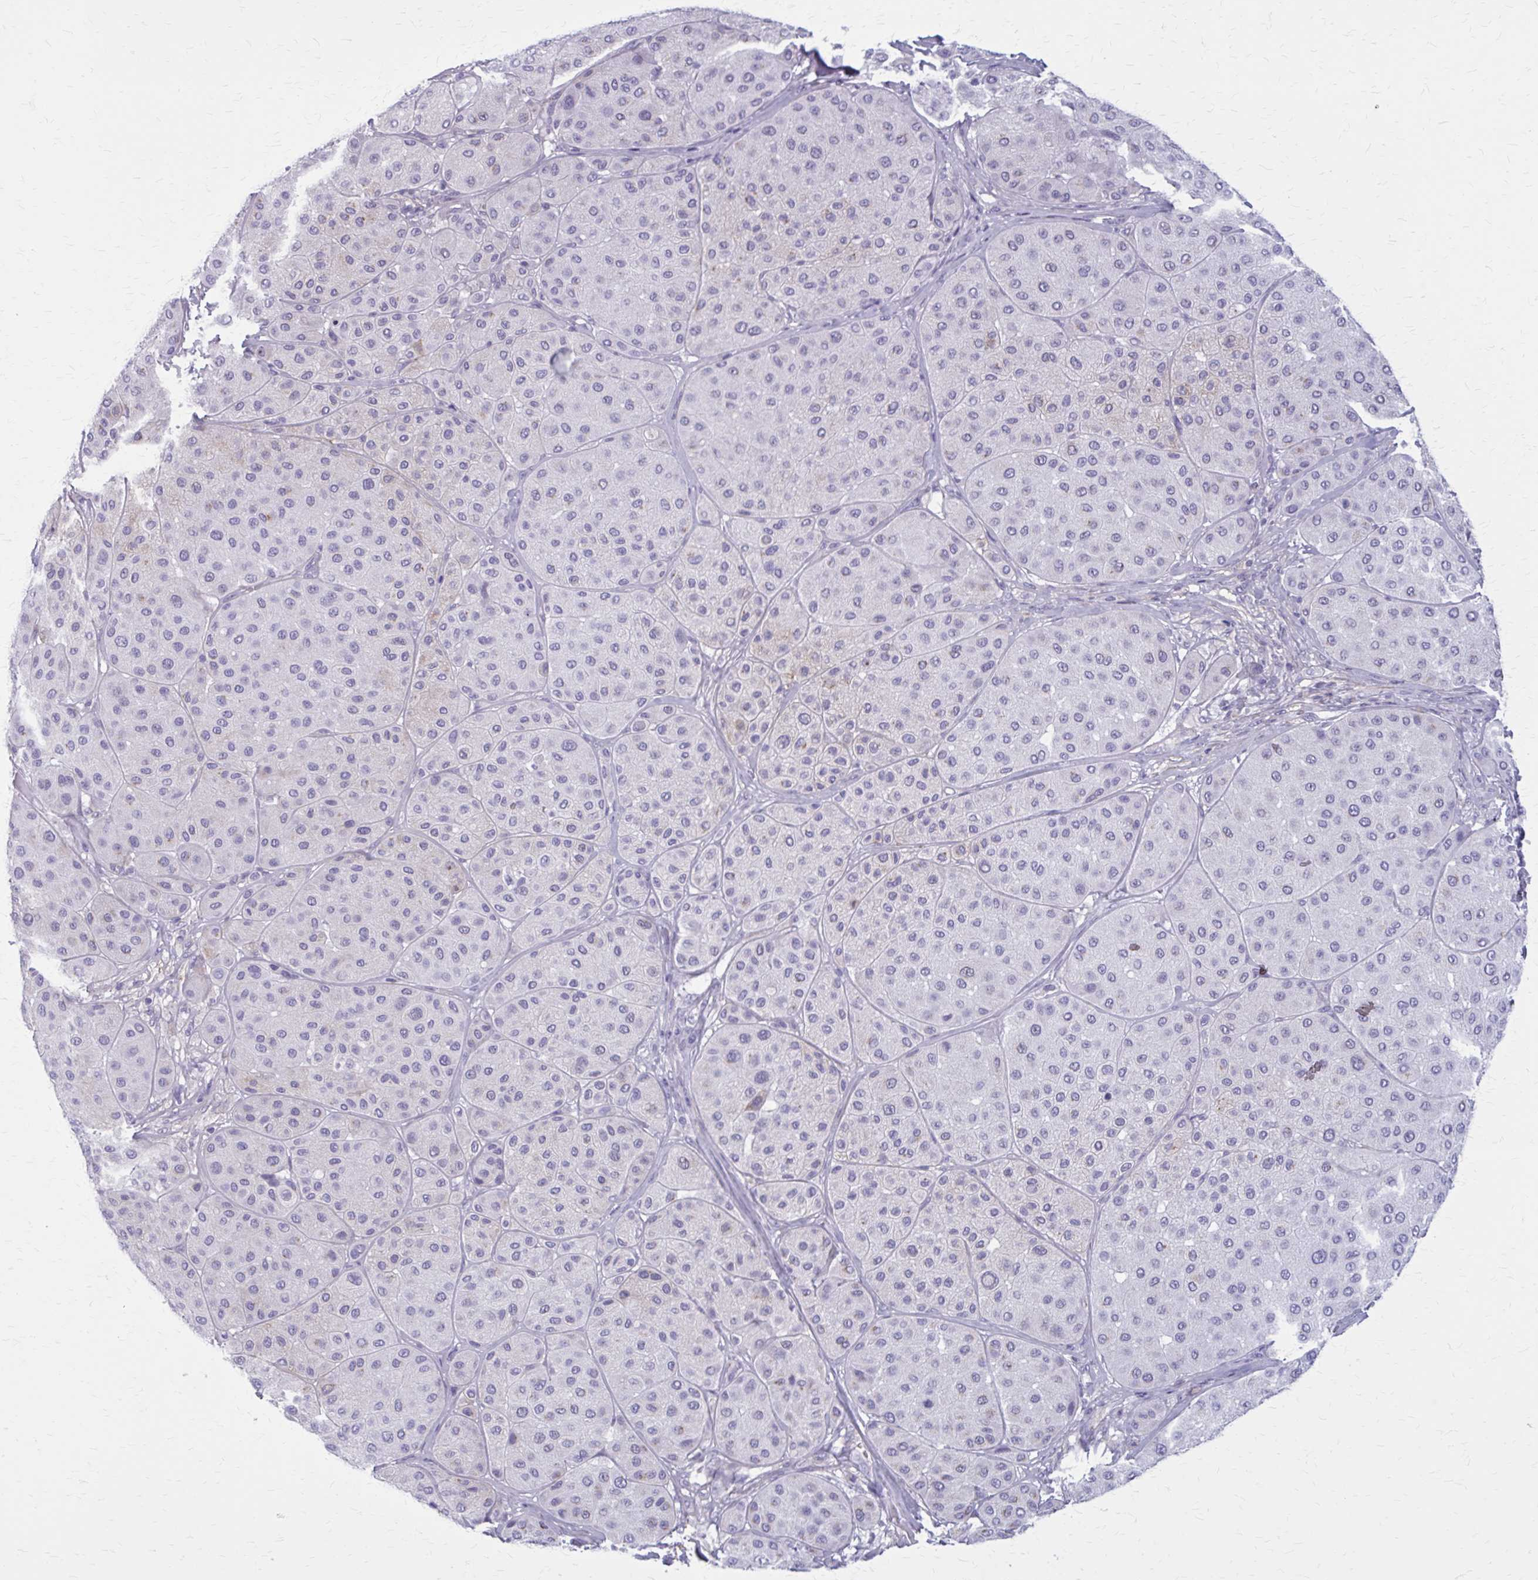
{"staining": {"intensity": "weak", "quantity": "<25%", "location": "cytoplasmic/membranous"}, "tissue": "melanoma", "cell_type": "Tumor cells", "image_type": "cancer", "snomed": [{"axis": "morphology", "description": "Malignant melanoma, Metastatic site"}, {"axis": "topography", "description": "Smooth muscle"}], "caption": "Tumor cells show no significant expression in malignant melanoma (metastatic site).", "gene": "AKAP12", "patient": {"sex": "male", "age": 41}}